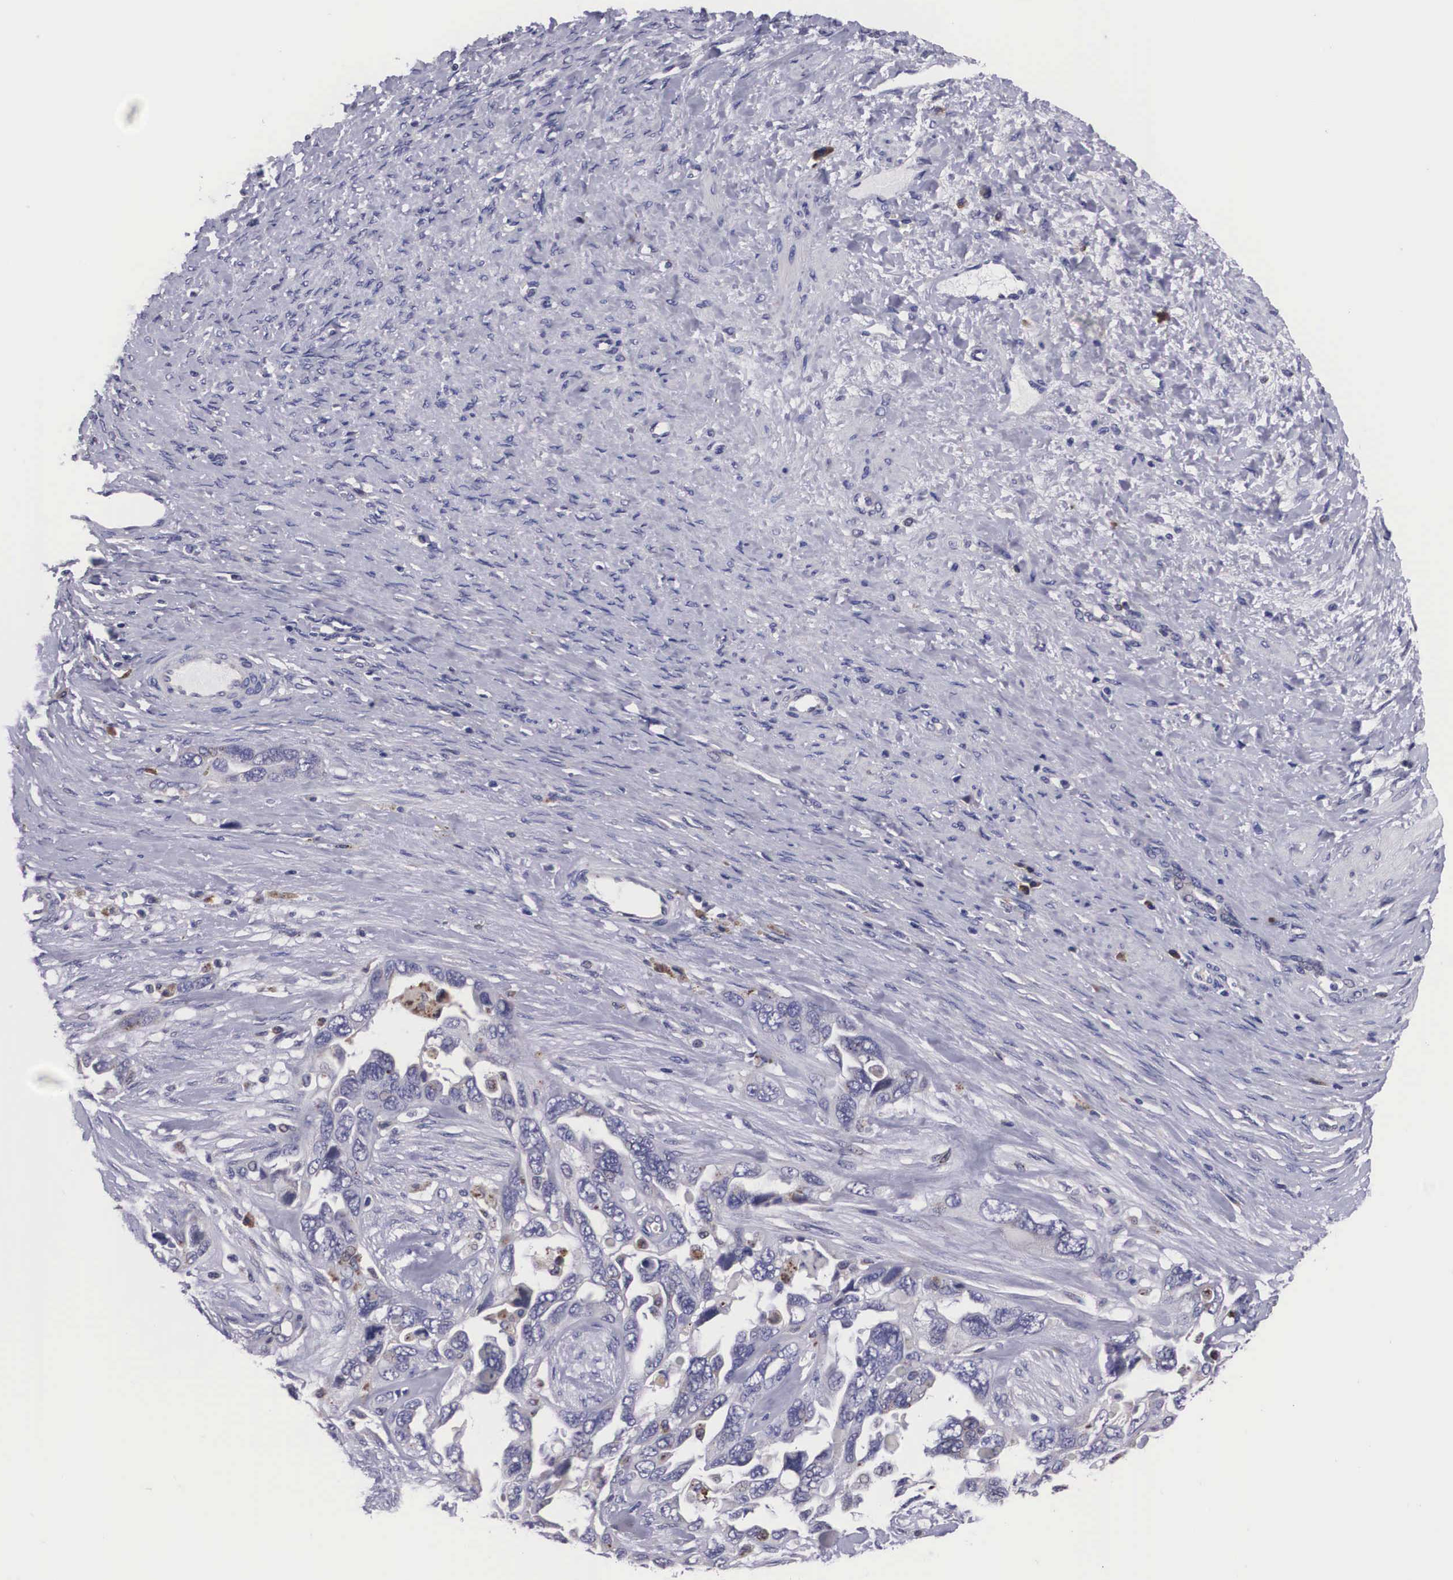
{"staining": {"intensity": "weak", "quantity": "<25%", "location": "cytoplasmic/membranous"}, "tissue": "ovarian cancer", "cell_type": "Tumor cells", "image_type": "cancer", "snomed": [{"axis": "morphology", "description": "Cystadenocarcinoma, serous, NOS"}, {"axis": "topography", "description": "Ovary"}], "caption": "Immunohistochemical staining of ovarian cancer (serous cystadenocarcinoma) displays no significant staining in tumor cells. (Brightfield microscopy of DAB immunohistochemistry at high magnification).", "gene": "CRELD2", "patient": {"sex": "female", "age": 63}}